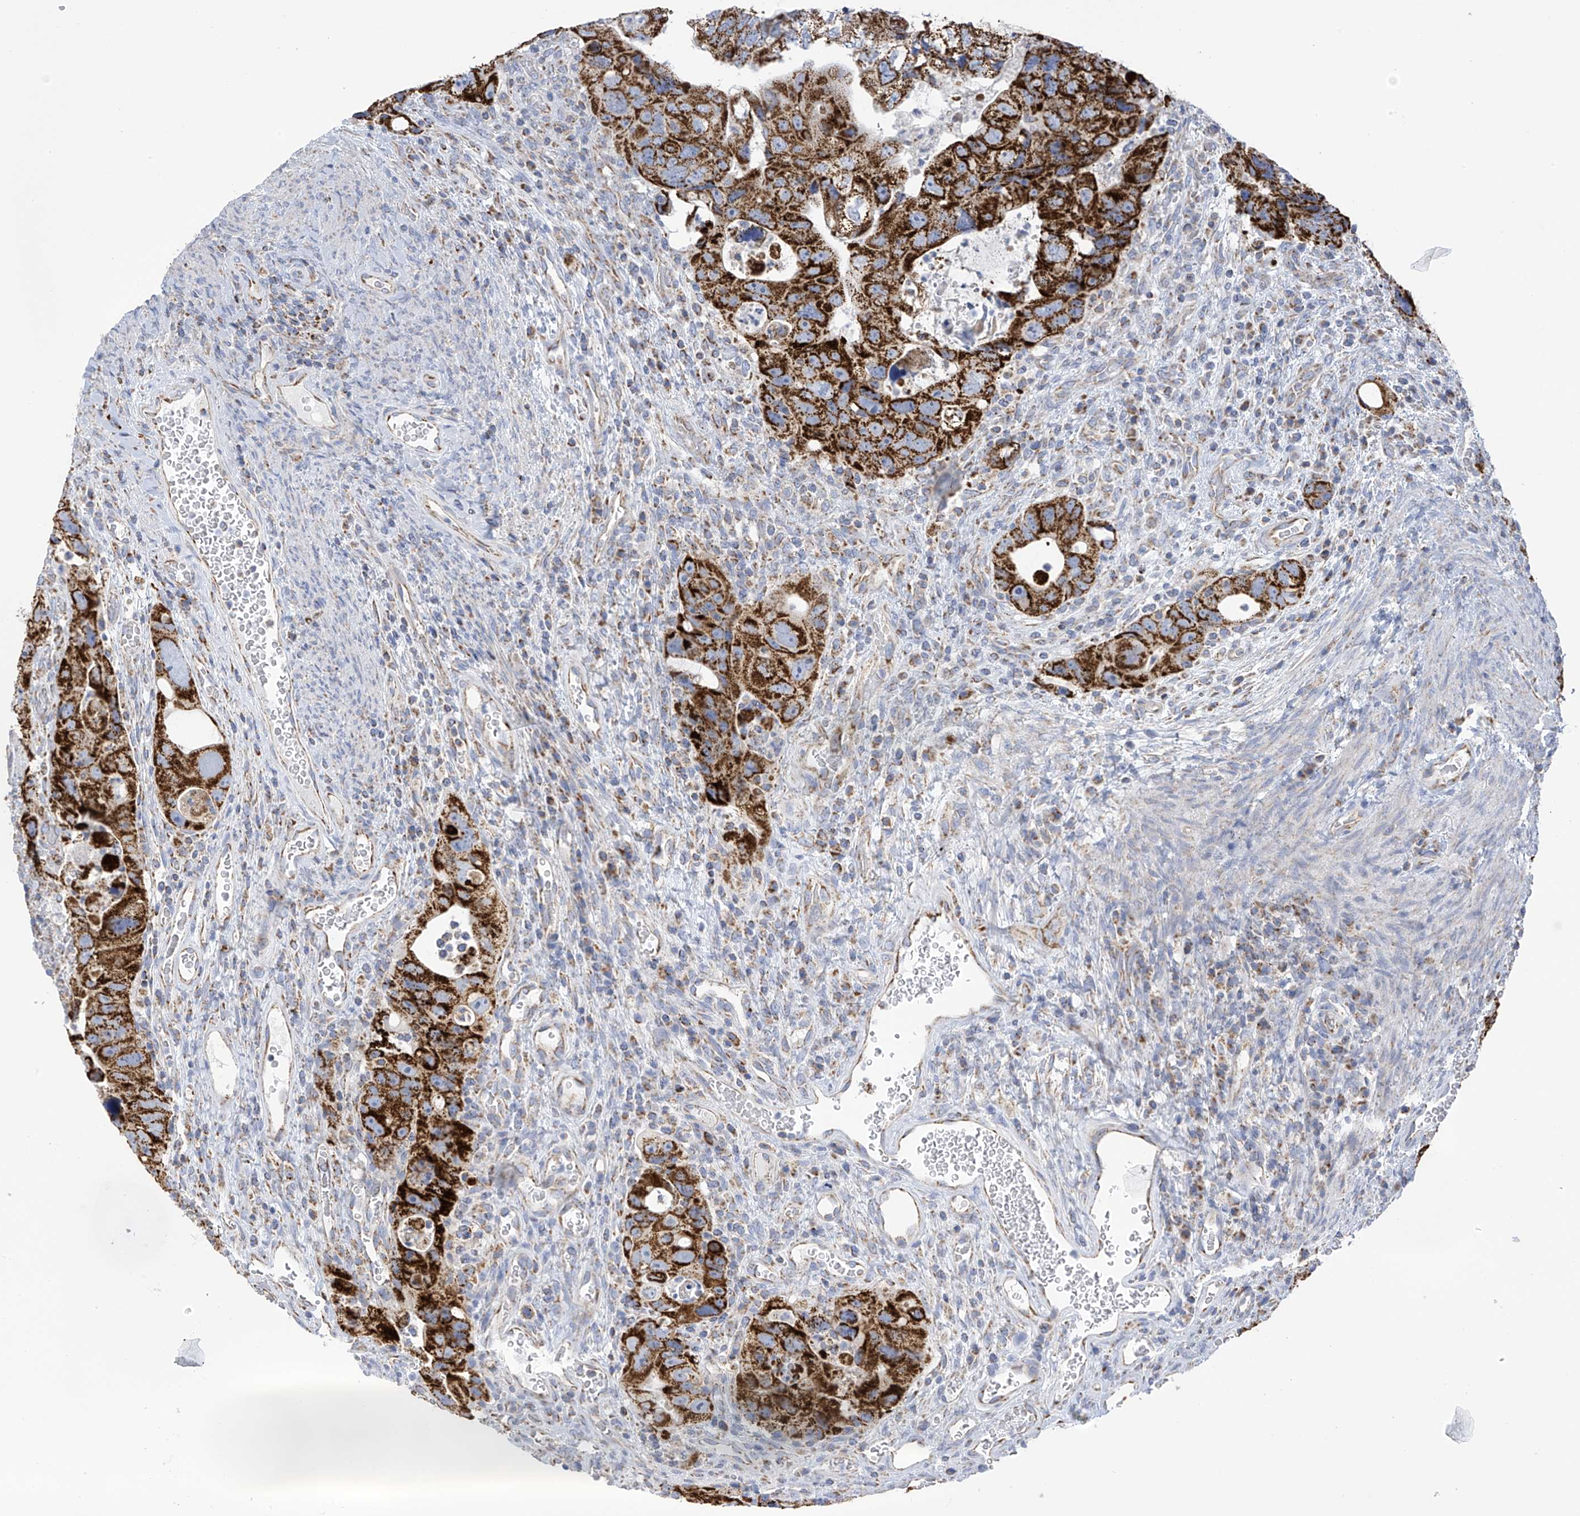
{"staining": {"intensity": "strong", "quantity": ">75%", "location": "cytoplasmic/membranous"}, "tissue": "colorectal cancer", "cell_type": "Tumor cells", "image_type": "cancer", "snomed": [{"axis": "morphology", "description": "Adenocarcinoma, NOS"}, {"axis": "topography", "description": "Rectum"}], "caption": "Protein expression analysis of human colorectal cancer reveals strong cytoplasmic/membranous staining in about >75% of tumor cells. Using DAB (3,3'-diaminobenzidine) (brown) and hematoxylin (blue) stains, captured at high magnification using brightfield microscopy.", "gene": "PNPT1", "patient": {"sex": "male", "age": 59}}